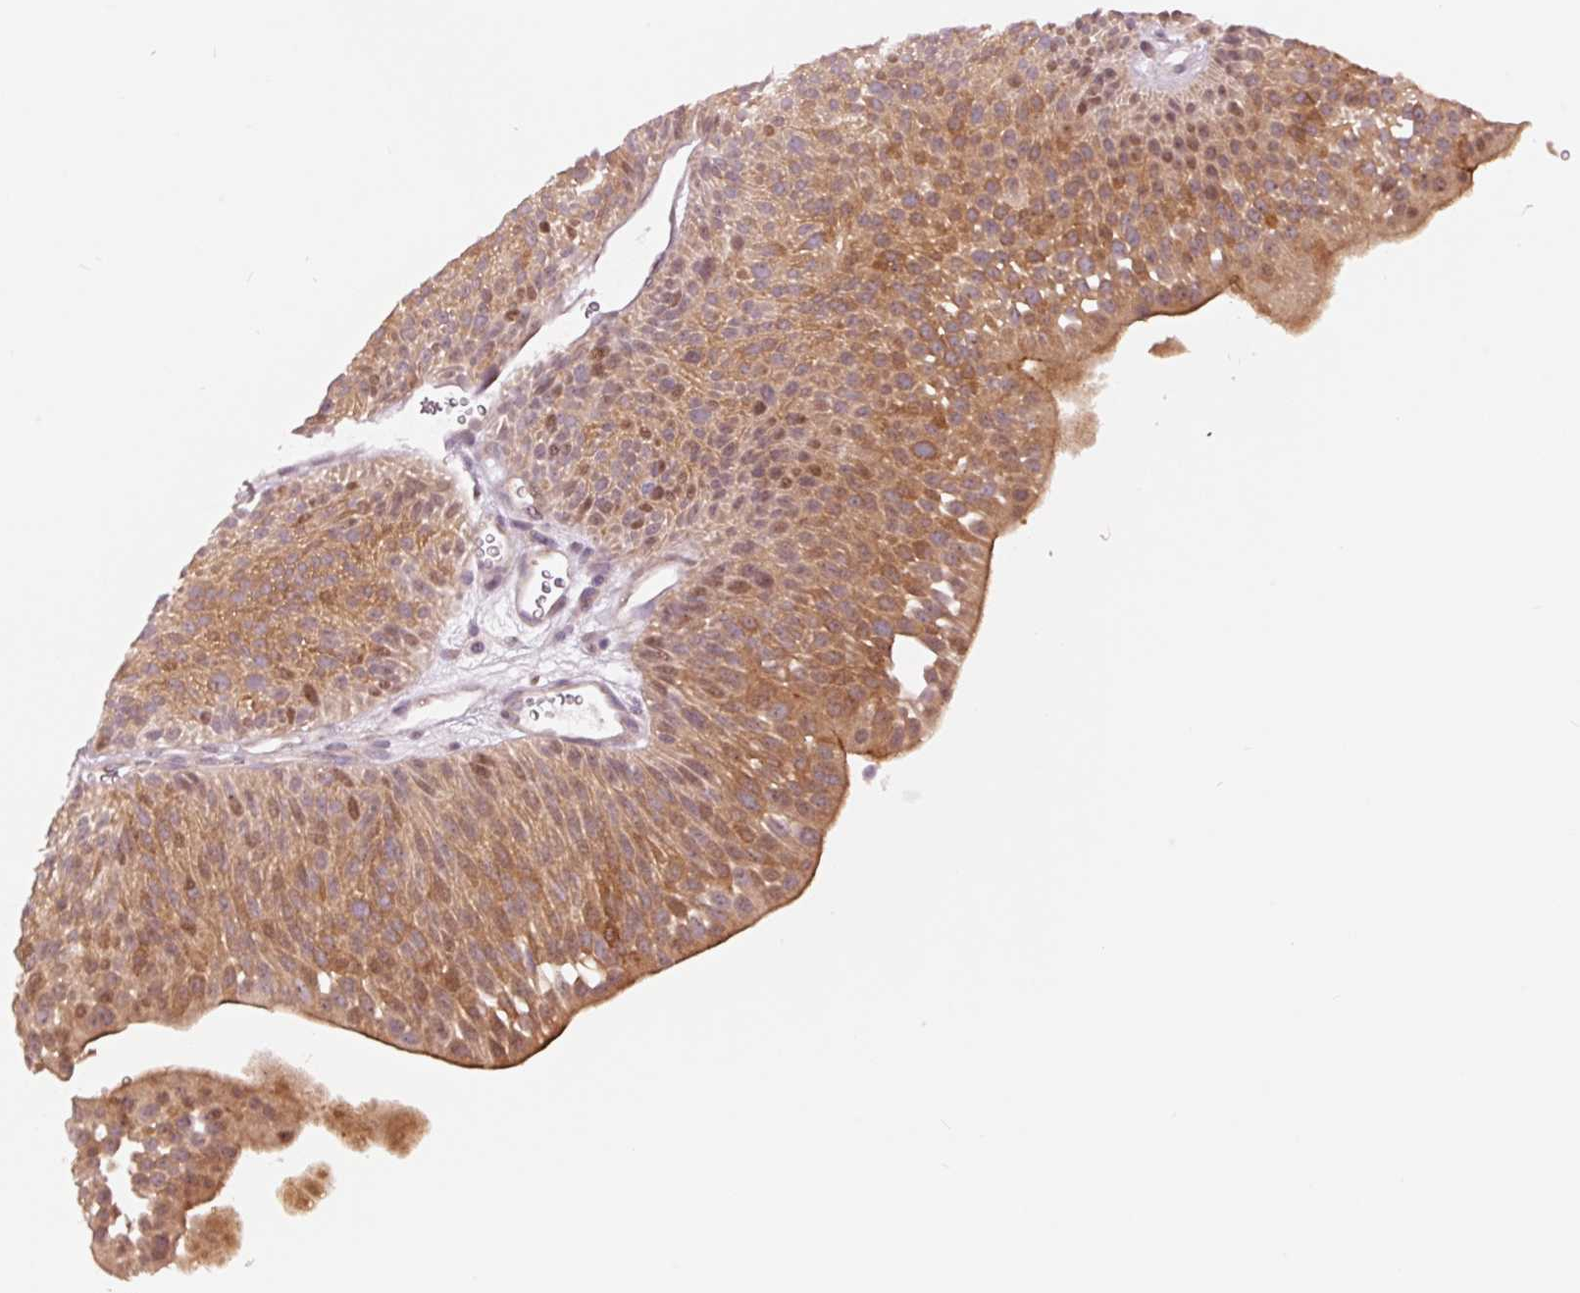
{"staining": {"intensity": "moderate", "quantity": "<25%", "location": "cytoplasmic/membranous,nuclear"}, "tissue": "urothelial cancer", "cell_type": "Tumor cells", "image_type": "cancer", "snomed": [{"axis": "morphology", "description": "Urothelial carcinoma, NOS"}, {"axis": "topography", "description": "Urinary bladder"}], "caption": "IHC histopathology image of human transitional cell carcinoma stained for a protein (brown), which exhibits low levels of moderate cytoplasmic/membranous and nuclear expression in about <25% of tumor cells.", "gene": "DAPP1", "patient": {"sex": "male", "age": 67}}